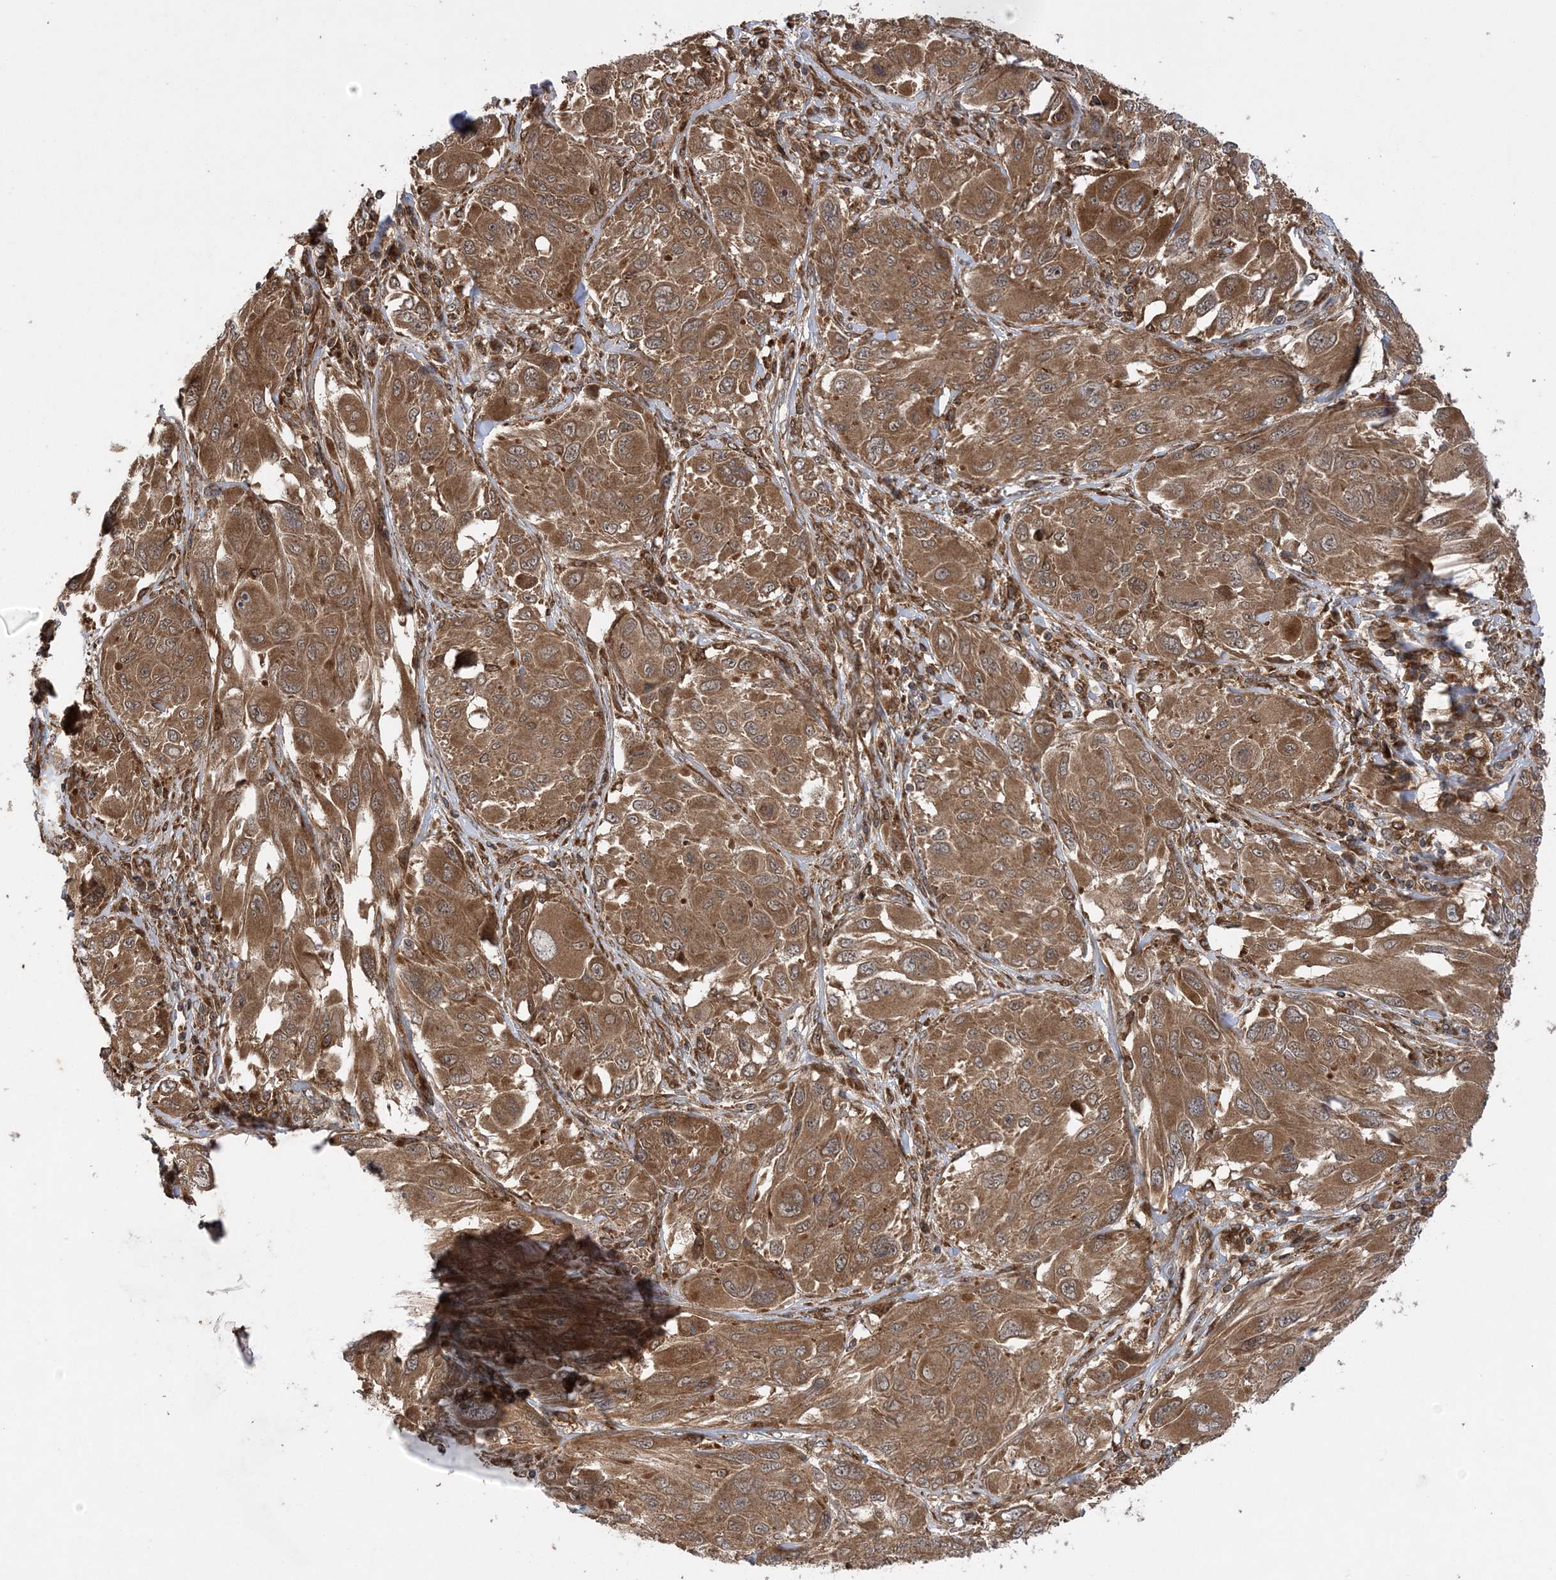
{"staining": {"intensity": "moderate", "quantity": ">75%", "location": "cytoplasmic/membranous"}, "tissue": "melanoma", "cell_type": "Tumor cells", "image_type": "cancer", "snomed": [{"axis": "morphology", "description": "Malignant melanoma, NOS"}, {"axis": "topography", "description": "Skin"}], "caption": "High-magnification brightfield microscopy of malignant melanoma stained with DAB (brown) and counterstained with hematoxylin (blue). tumor cells exhibit moderate cytoplasmic/membranous expression is appreciated in about>75% of cells. (Stains: DAB (3,3'-diaminobenzidine) in brown, nuclei in blue, Microscopy: brightfield microscopy at high magnification).", "gene": "ATG3", "patient": {"sex": "female", "age": 91}}